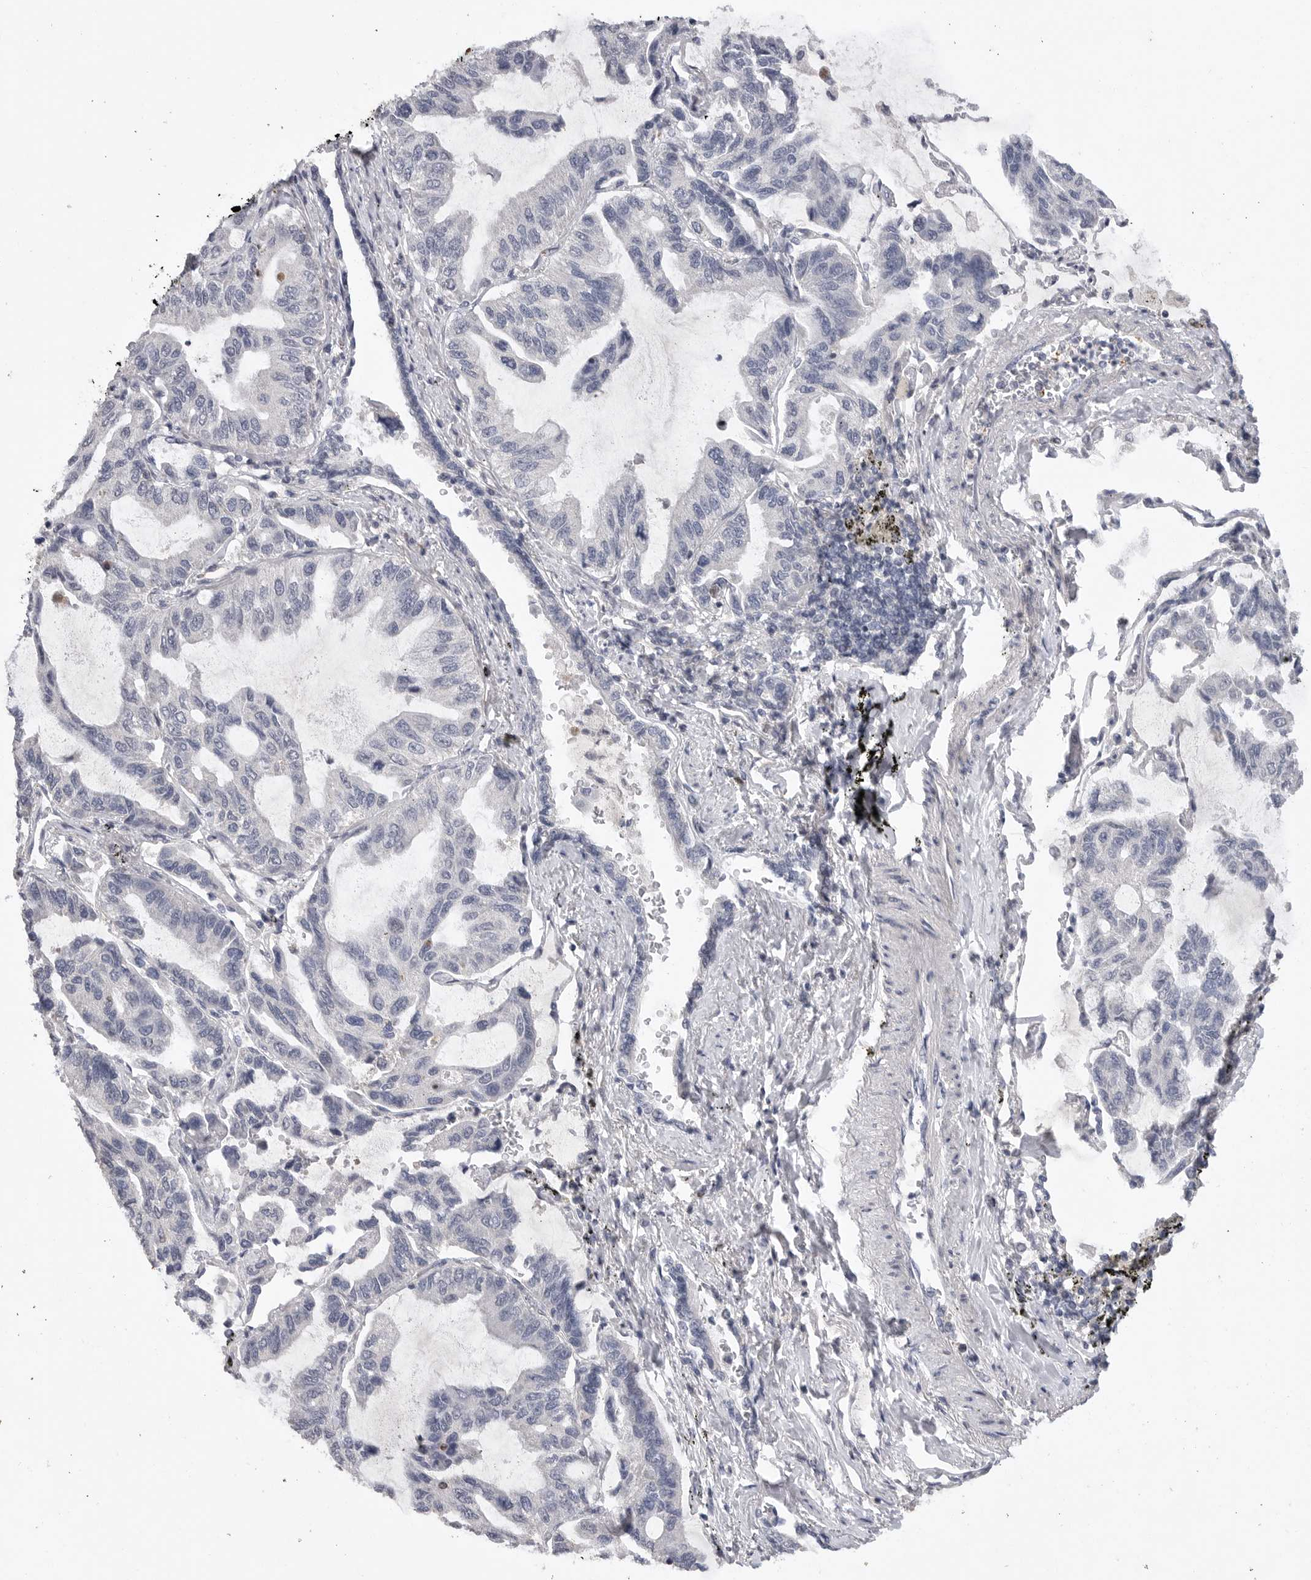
{"staining": {"intensity": "negative", "quantity": "none", "location": "none"}, "tissue": "lung cancer", "cell_type": "Tumor cells", "image_type": "cancer", "snomed": [{"axis": "morphology", "description": "Adenocarcinoma, NOS"}, {"axis": "topography", "description": "Lung"}], "caption": "Immunohistochemistry (IHC) photomicrograph of neoplastic tissue: human lung adenocarcinoma stained with DAB demonstrates no significant protein expression in tumor cells.", "gene": "FBXO43", "patient": {"sex": "male", "age": 64}}